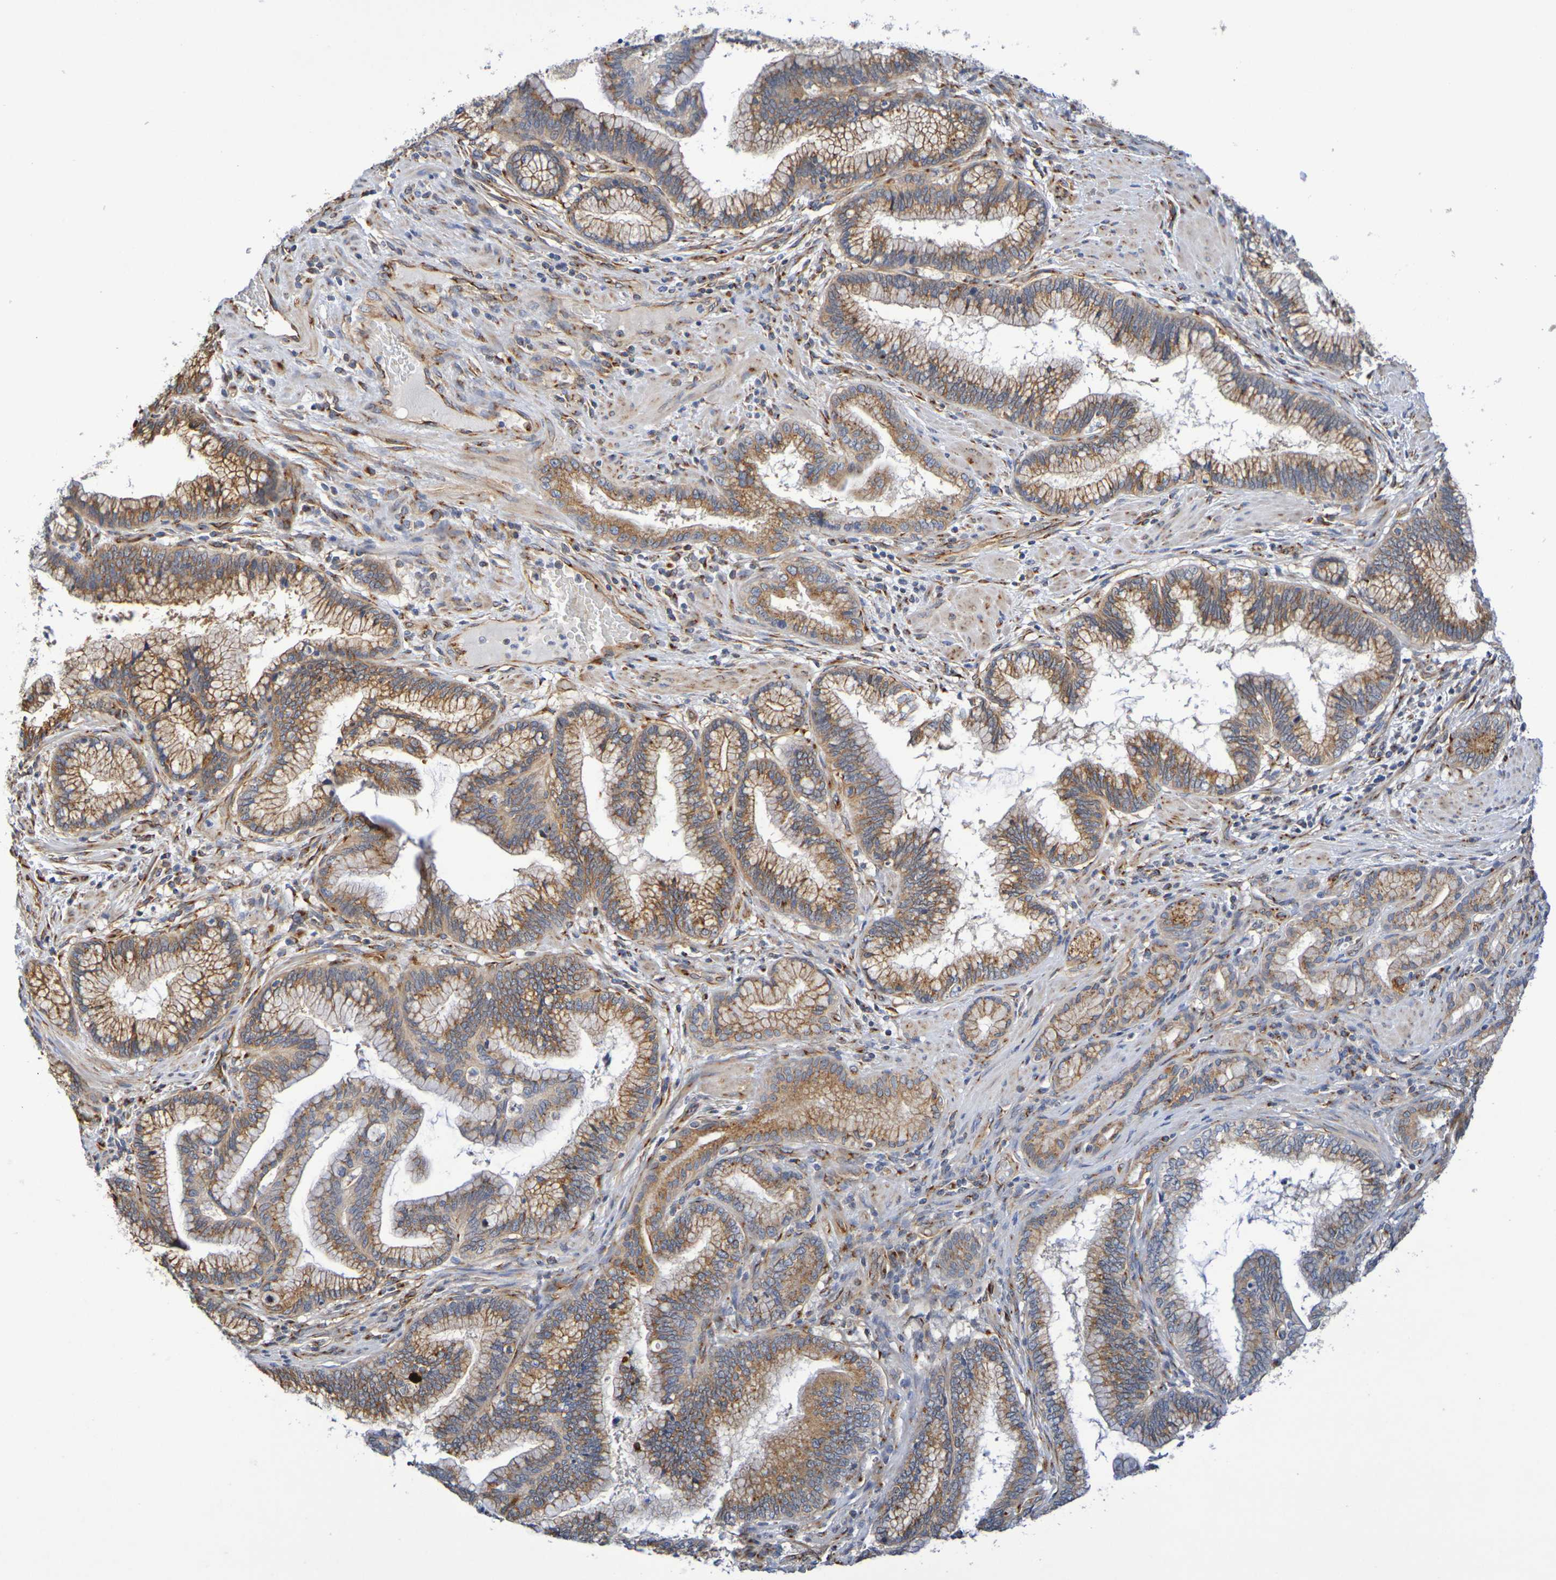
{"staining": {"intensity": "moderate", "quantity": ">75%", "location": "cytoplasmic/membranous"}, "tissue": "pancreatic cancer", "cell_type": "Tumor cells", "image_type": "cancer", "snomed": [{"axis": "morphology", "description": "Adenocarcinoma, NOS"}, {"axis": "topography", "description": "Pancreas"}], "caption": "IHC of human pancreatic adenocarcinoma exhibits medium levels of moderate cytoplasmic/membranous positivity in about >75% of tumor cells. (Stains: DAB in brown, nuclei in blue, Microscopy: brightfield microscopy at high magnification).", "gene": "DCP2", "patient": {"sex": "female", "age": 64}}